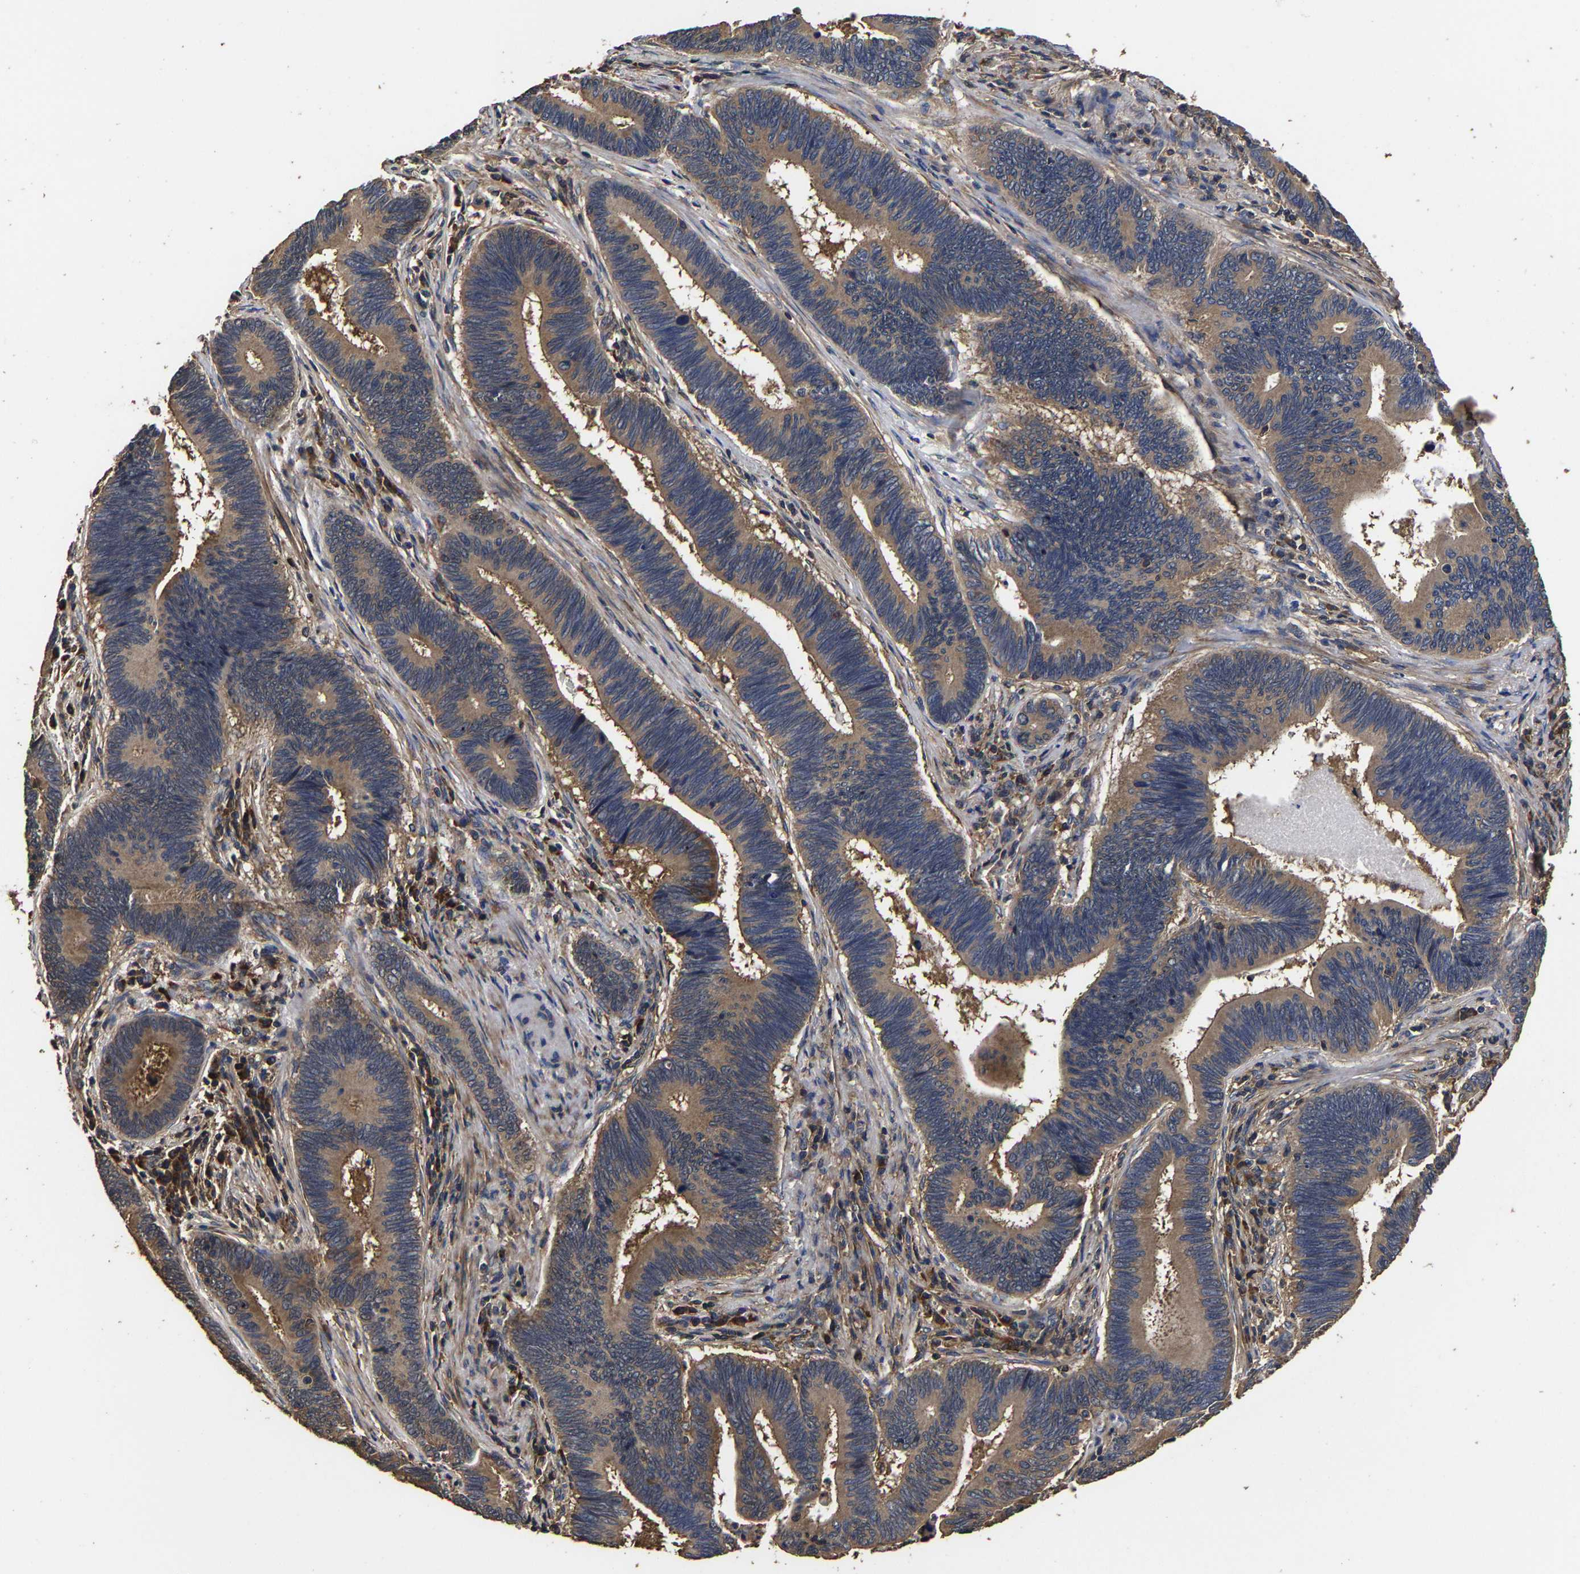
{"staining": {"intensity": "moderate", "quantity": ">75%", "location": "cytoplasmic/membranous"}, "tissue": "pancreatic cancer", "cell_type": "Tumor cells", "image_type": "cancer", "snomed": [{"axis": "morphology", "description": "Adenocarcinoma, NOS"}, {"axis": "topography", "description": "Pancreas"}], "caption": "Brown immunohistochemical staining in pancreatic adenocarcinoma shows moderate cytoplasmic/membranous staining in approximately >75% of tumor cells. The staining is performed using DAB brown chromogen to label protein expression. The nuclei are counter-stained blue using hematoxylin.", "gene": "ITCH", "patient": {"sex": "female", "age": 70}}